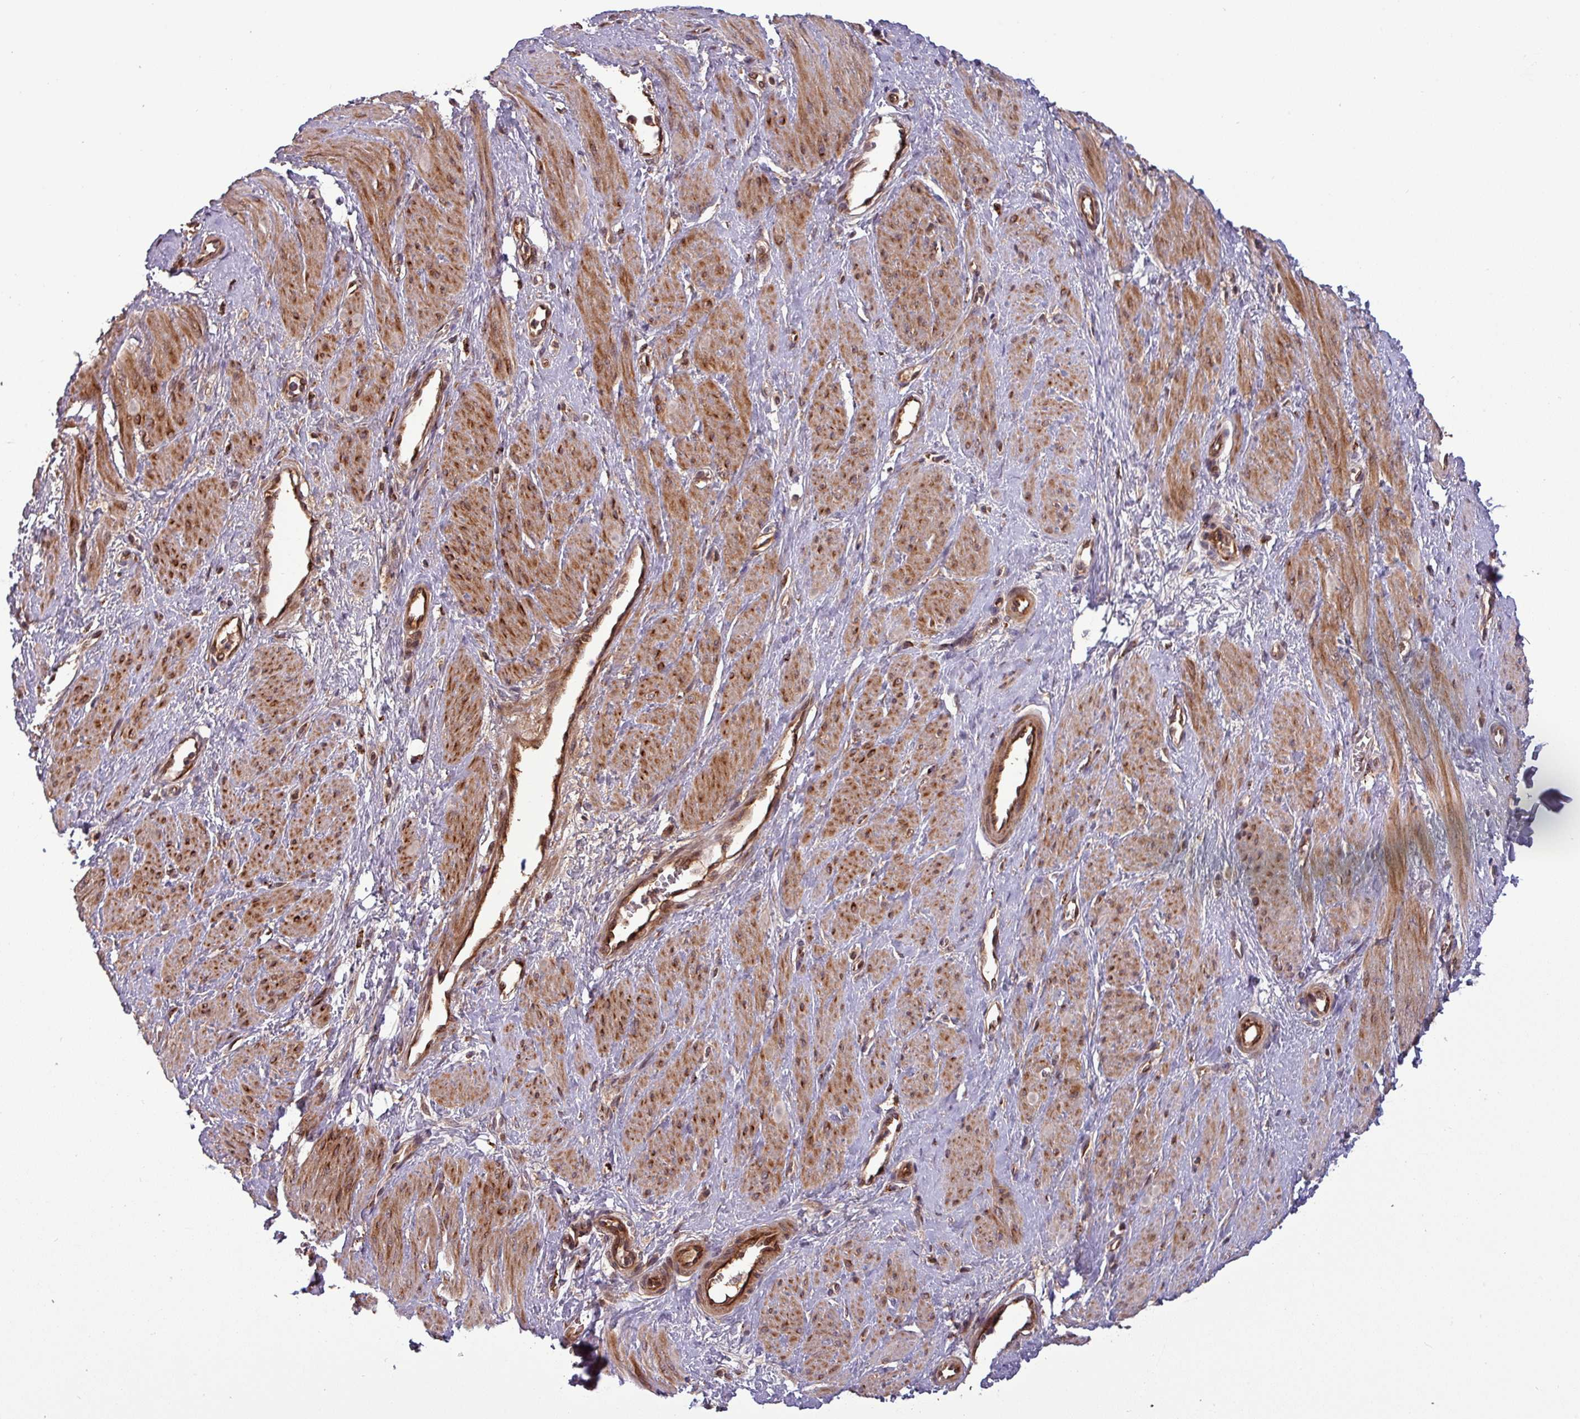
{"staining": {"intensity": "moderate", "quantity": ">75%", "location": "cytoplasmic/membranous,nuclear"}, "tissue": "smooth muscle", "cell_type": "Smooth muscle cells", "image_type": "normal", "snomed": [{"axis": "morphology", "description": "Normal tissue, NOS"}, {"axis": "topography", "description": "Smooth muscle"}, {"axis": "topography", "description": "Uterus"}], "caption": "The histopathology image reveals immunohistochemical staining of unremarkable smooth muscle. There is moderate cytoplasmic/membranous,nuclear staining is seen in approximately >75% of smooth muscle cells.", "gene": "PUS1", "patient": {"sex": "female", "age": 39}}